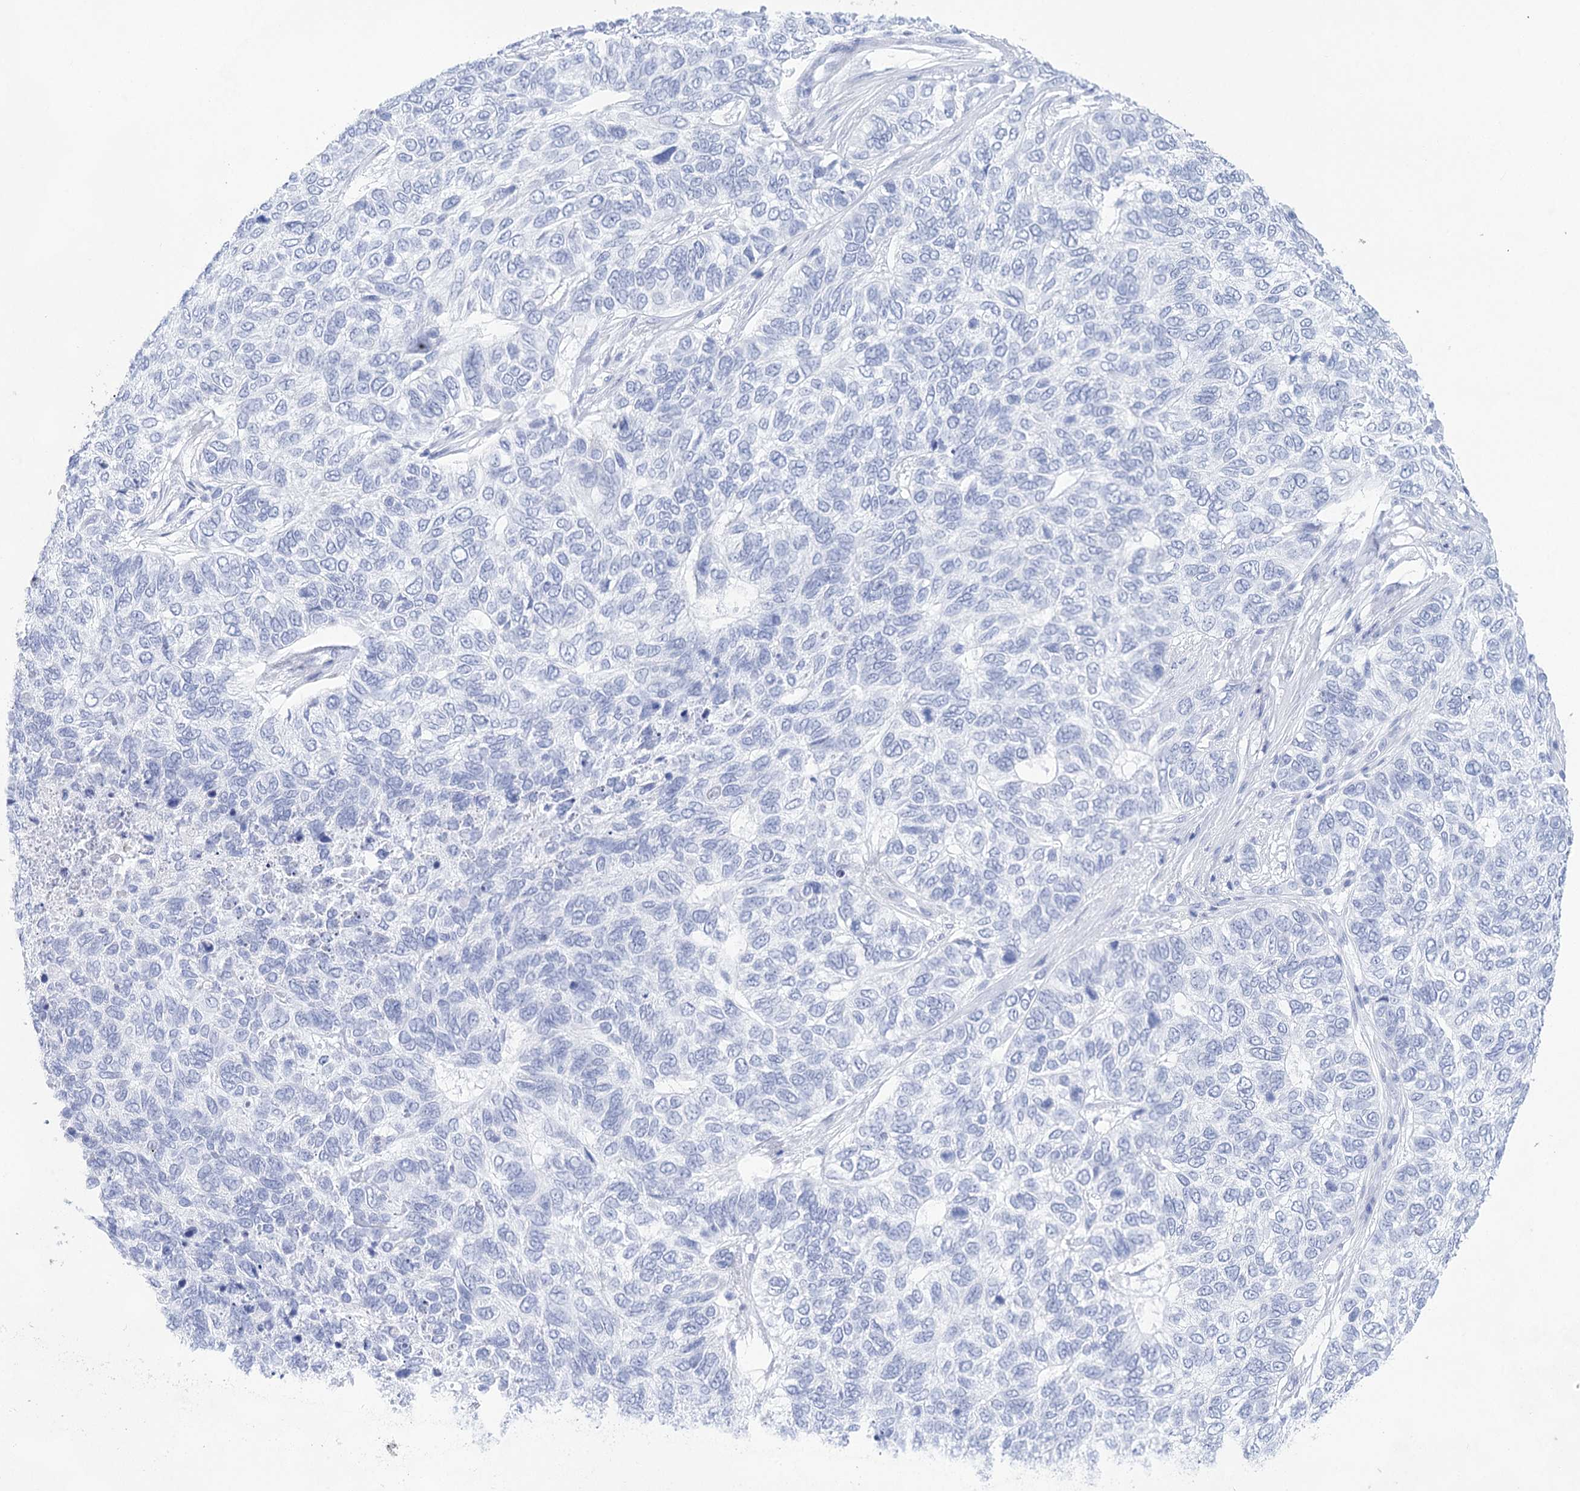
{"staining": {"intensity": "negative", "quantity": "none", "location": "none"}, "tissue": "skin cancer", "cell_type": "Tumor cells", "image_type": "cancer", "snomed": [{"axis": "morphology", "description": "Basal cell carcinoma"}, {"axis": "topography", "description": "Skin"}], "caption": "Immunohistochemical staining of human skin cancer reveals no significant staining in tumor cells. Brightfield microscopy of IHC stained with DAB (brown) and hematoxylin (blue), captured at high magnification.", "gene": "LALBA", "patient": {"sex": "female", "age": 65}}